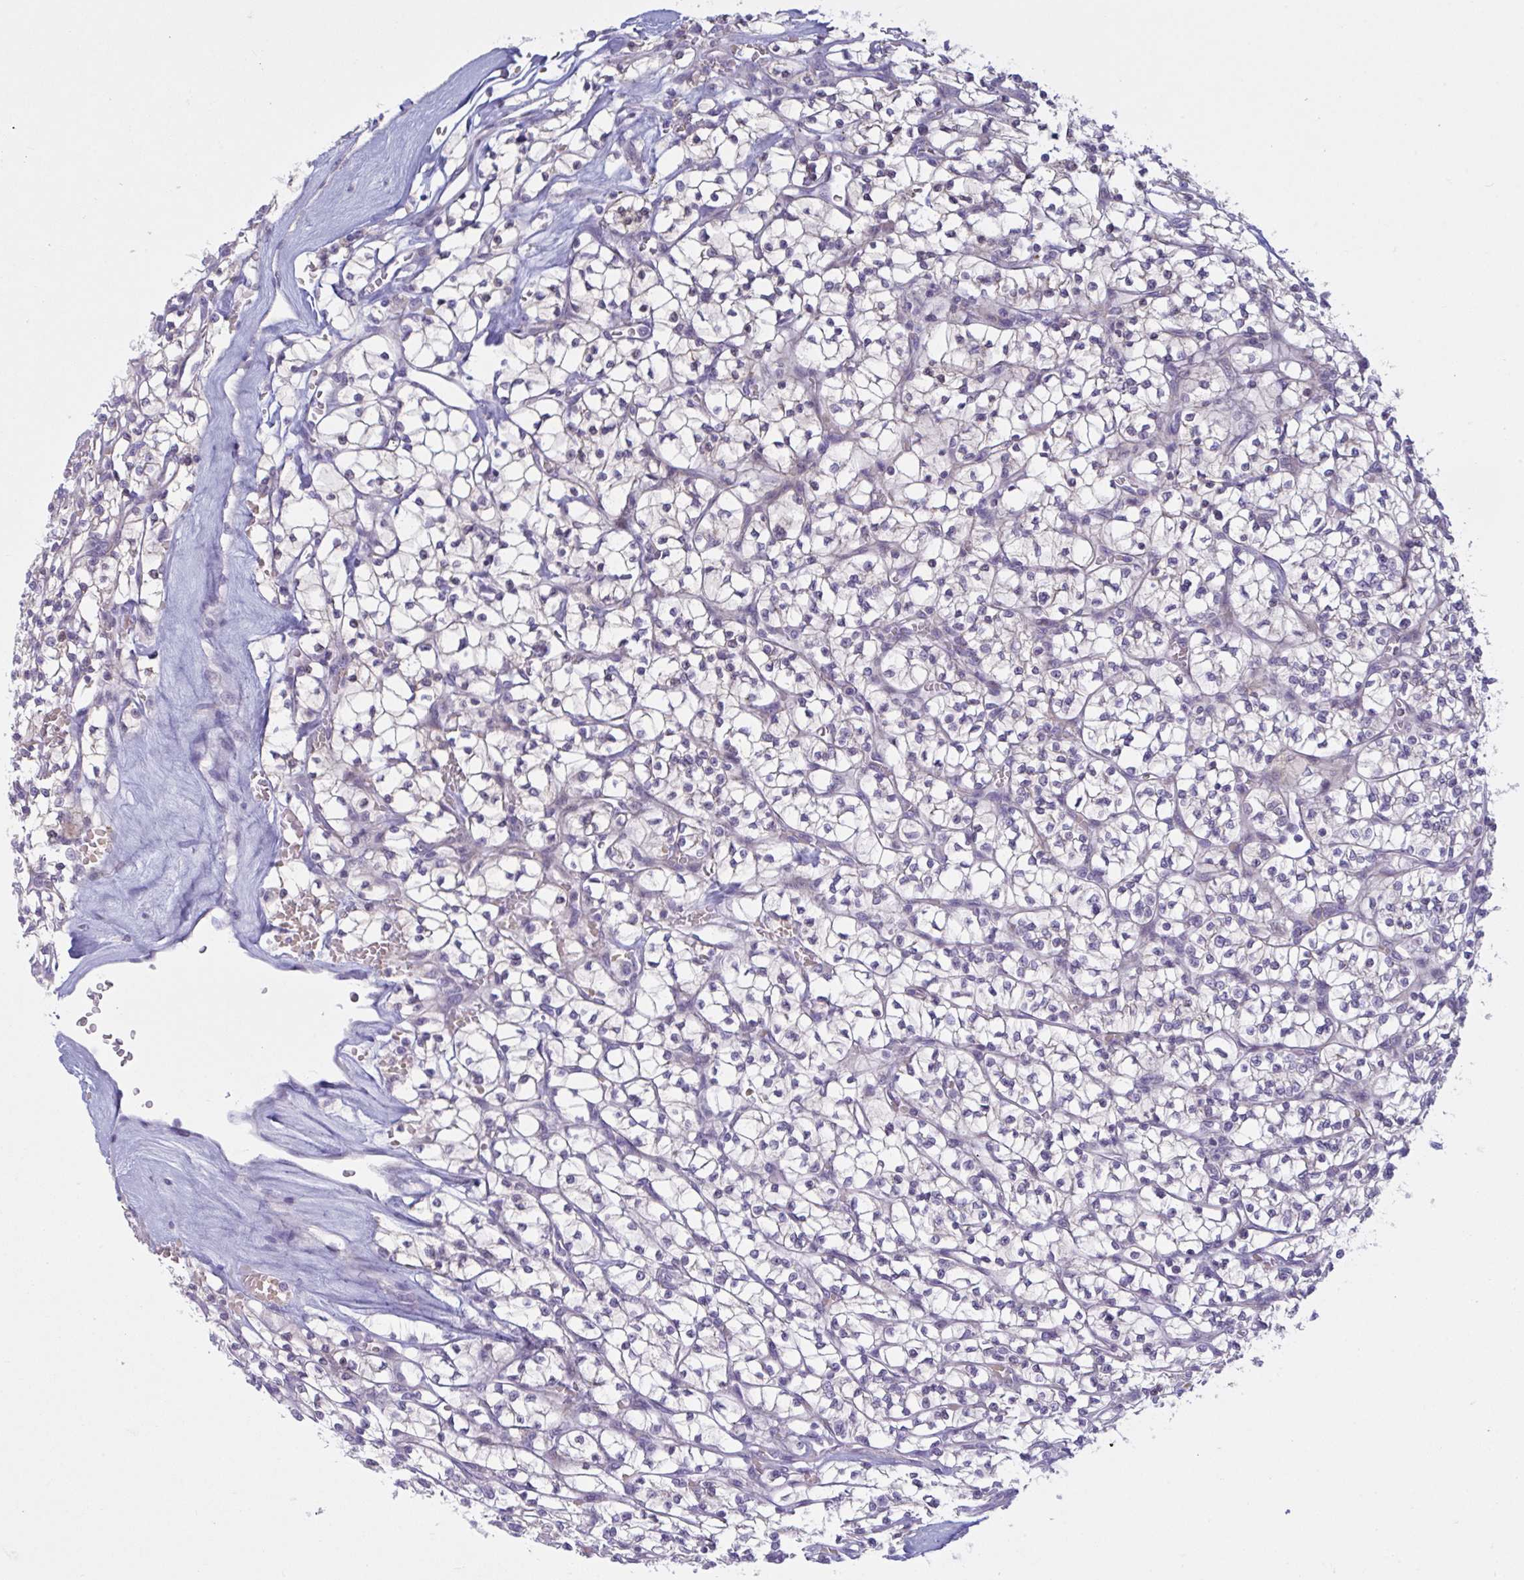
{"staining": {"intensity": "negative", "quantity": "none", "location": "none"}, "tissue": "renal cancer", "cell_type": "Tumor cells", "image_type": "cancer", "snomed": [{"axis": "morphology", "description": "Adenocarcinoma, NOS"}, {"axis": "topography", "description": "Kidney"}], "caption": "Immunohistochemical staining of human renal adenocarcinoma demonstrates no significant positivity in tumor cells. (Brightfield microscopy of DAB (3,3'-diaminobenzidine) immunohistochemistry (IHC) at high magnification).", "gene": "VWC2", "patient": {"sex": "female", "age": 64}}